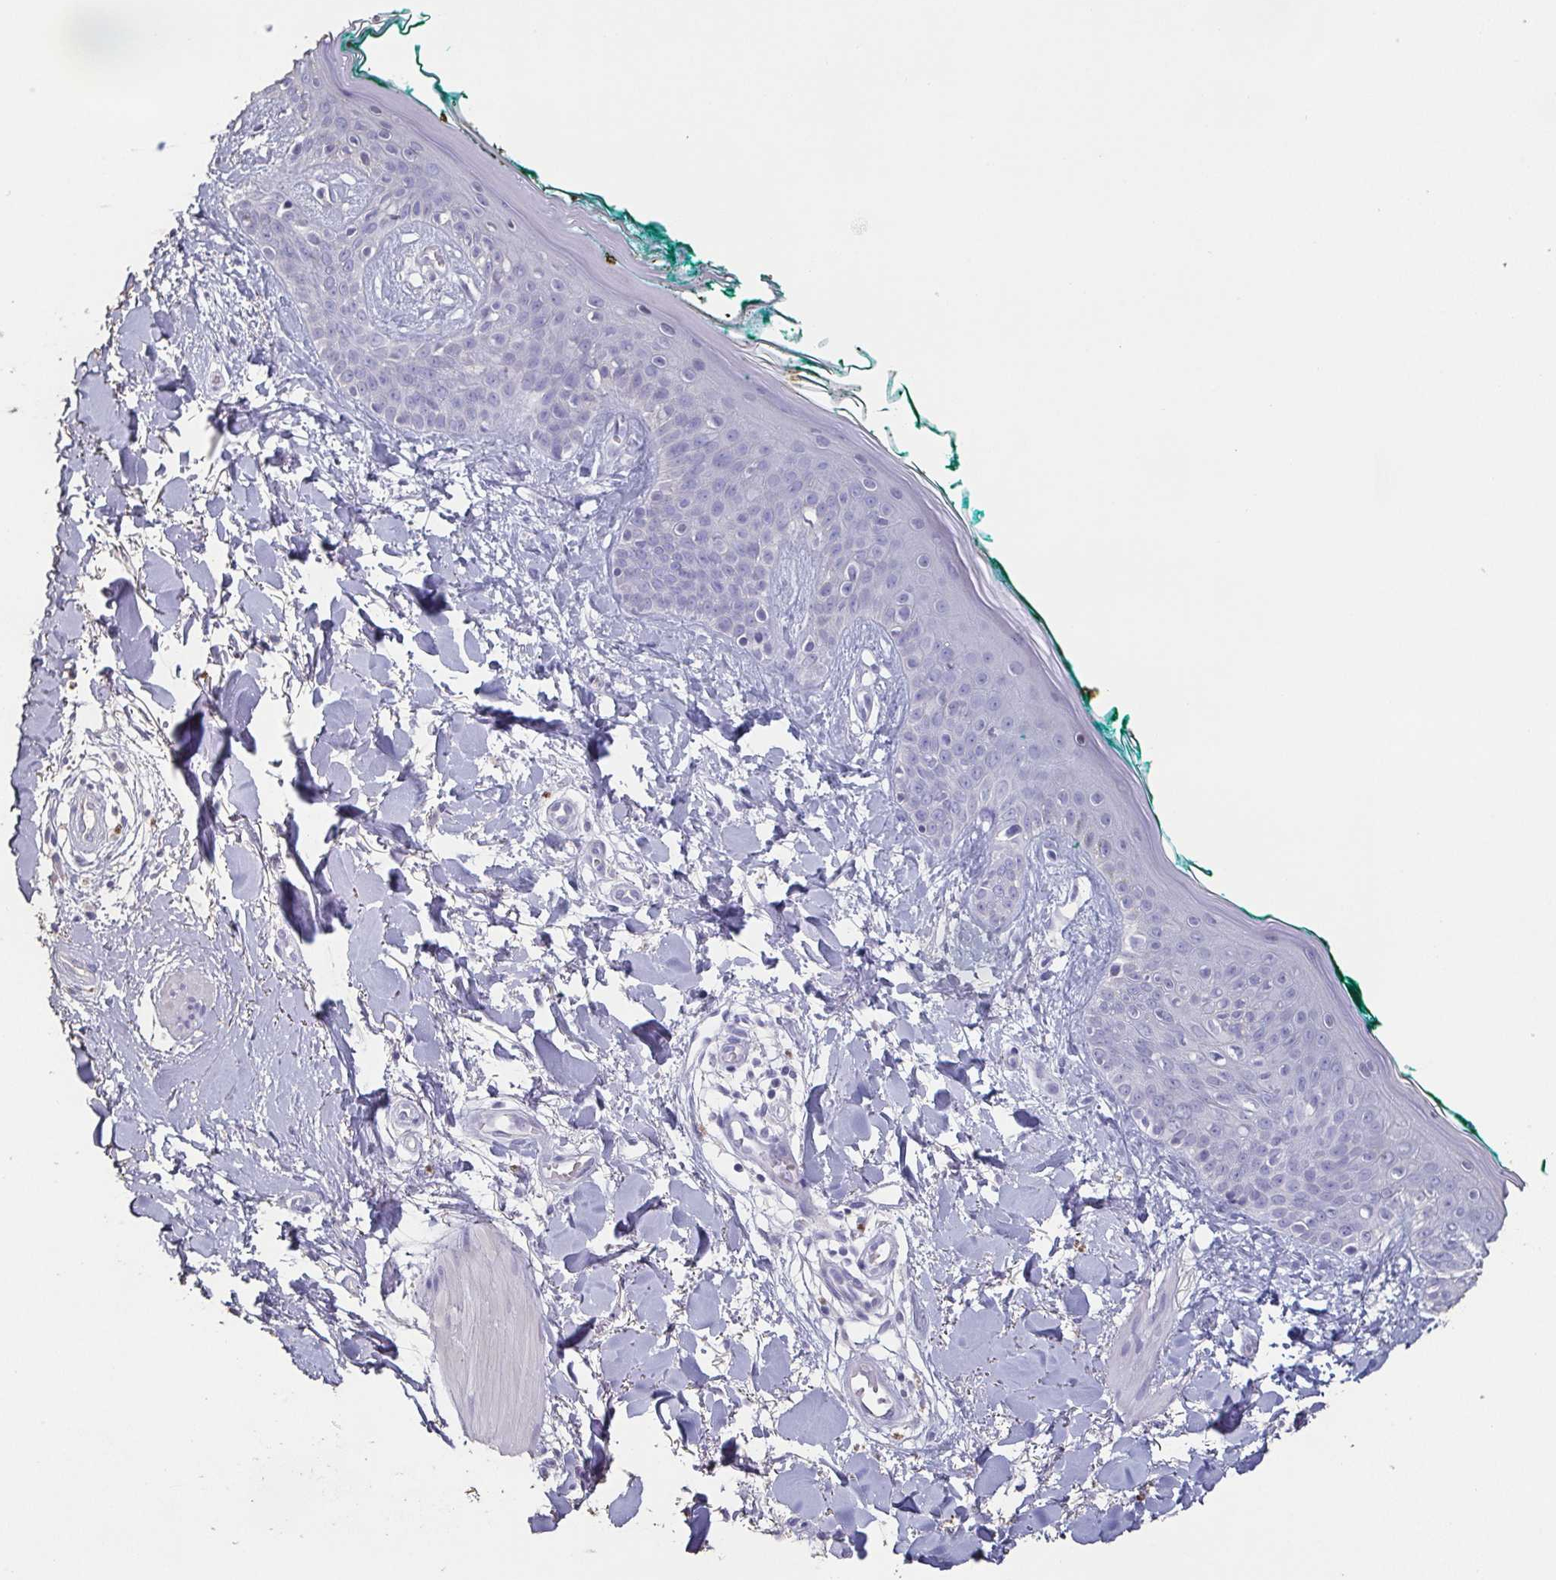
{"staining": {"intensity": "negative", "quantity": "none", "location": "none"}, "tissue": "skin", "cell_type": "Fibroblasts", "image_type": "normal", "snomed": [{"axis": "morphology", "description": "Normal tissue, NOS"}, {"axis": "topography", "description": "Skin"}], "caption": "IHC image of normal skin stained for a protein (brown), which reveals no positivity in fibroblasts.", "gene": "BPIFA2", "patient": {"sex": "female", "age": 34}}